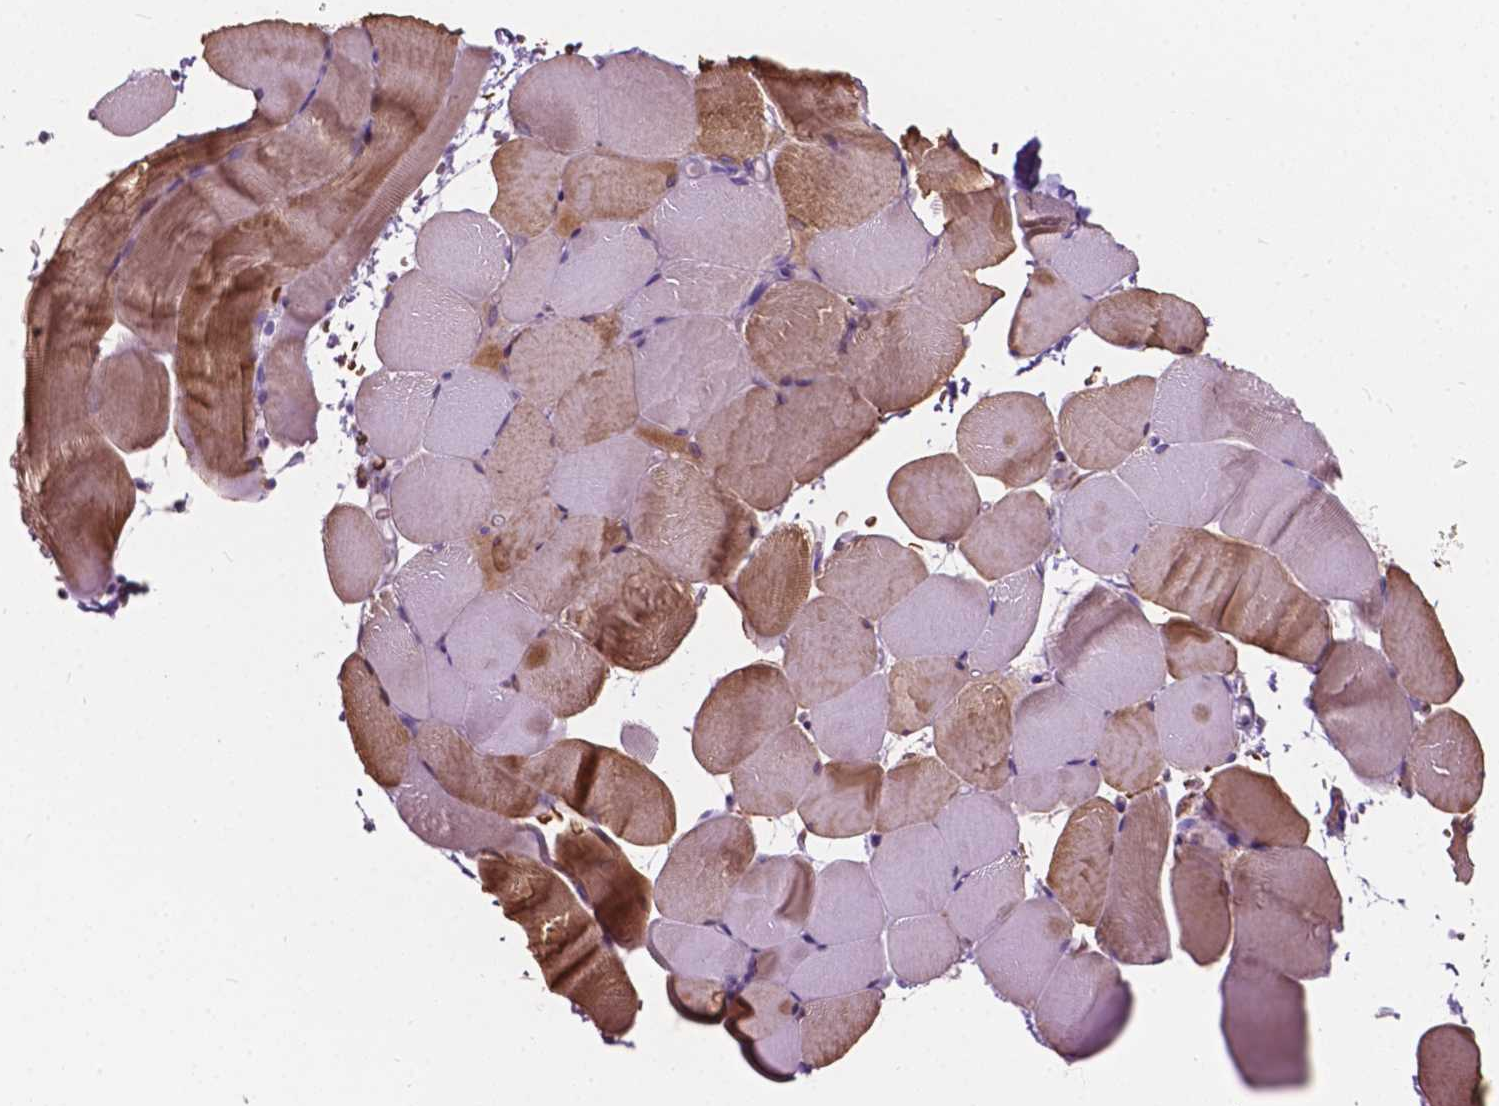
{"staining": {"intensity": "moderate", "quantity": "<25%", "location": "cytoplasmic/membranous"}, "tissue": "skeletal muscle", "cell_type": "Myocytes", "image_type": "normal", "snomed": [{"axis": "morphology", "description": "Normal tissue, NOS"}, {"axis": "topography", "description": "Skeletal muscle"}], "caption": "Human skeletal muscle stained with a brown dye reveals moderate cytoplasmic/membranous positive expression in approximately <25% of myocytes.", "gene": "NDUFS1", "patient": {"sex": "female", "age": 37}}